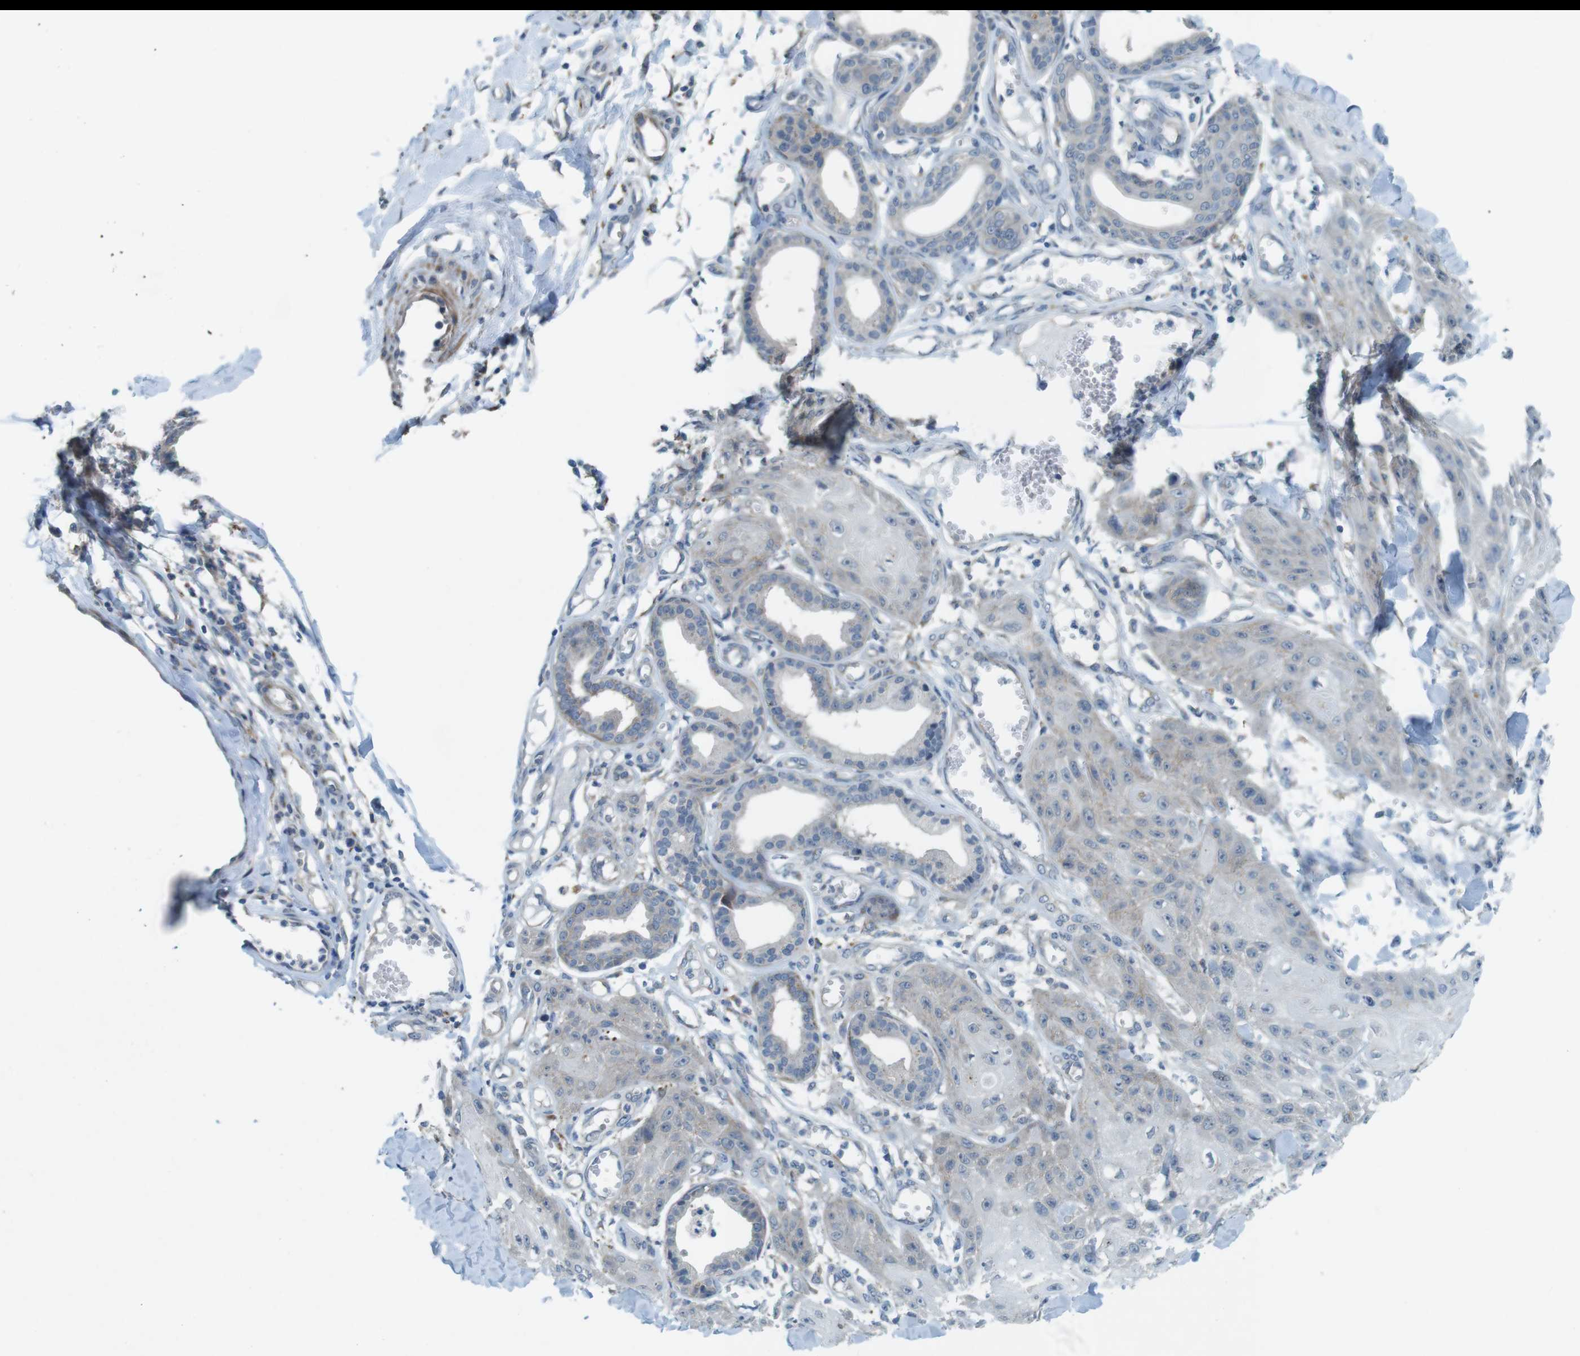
{"staining": {"intensity": "negative", "quantity": "none", "location": "none"}, "tissue": "skin cancer", "cell_type": "Tumor cells", "image_type": "cancer", "snomed": [{"axis": "morphology", "description": "Squamous cell carcinoma, NOS"}, {"axis": "topography", "description": "Skin"}], "caption": "High magnification brightfield microscopy of squamous cell carcinoma (skin) stained with DAB (3,3'-diaminobenzidine) (brown) and counterstained with hematoxylin (blue): tumor cells show no significant staining.", "gene": "TYW1", "patient": {"sex": "male", "age": 74}}